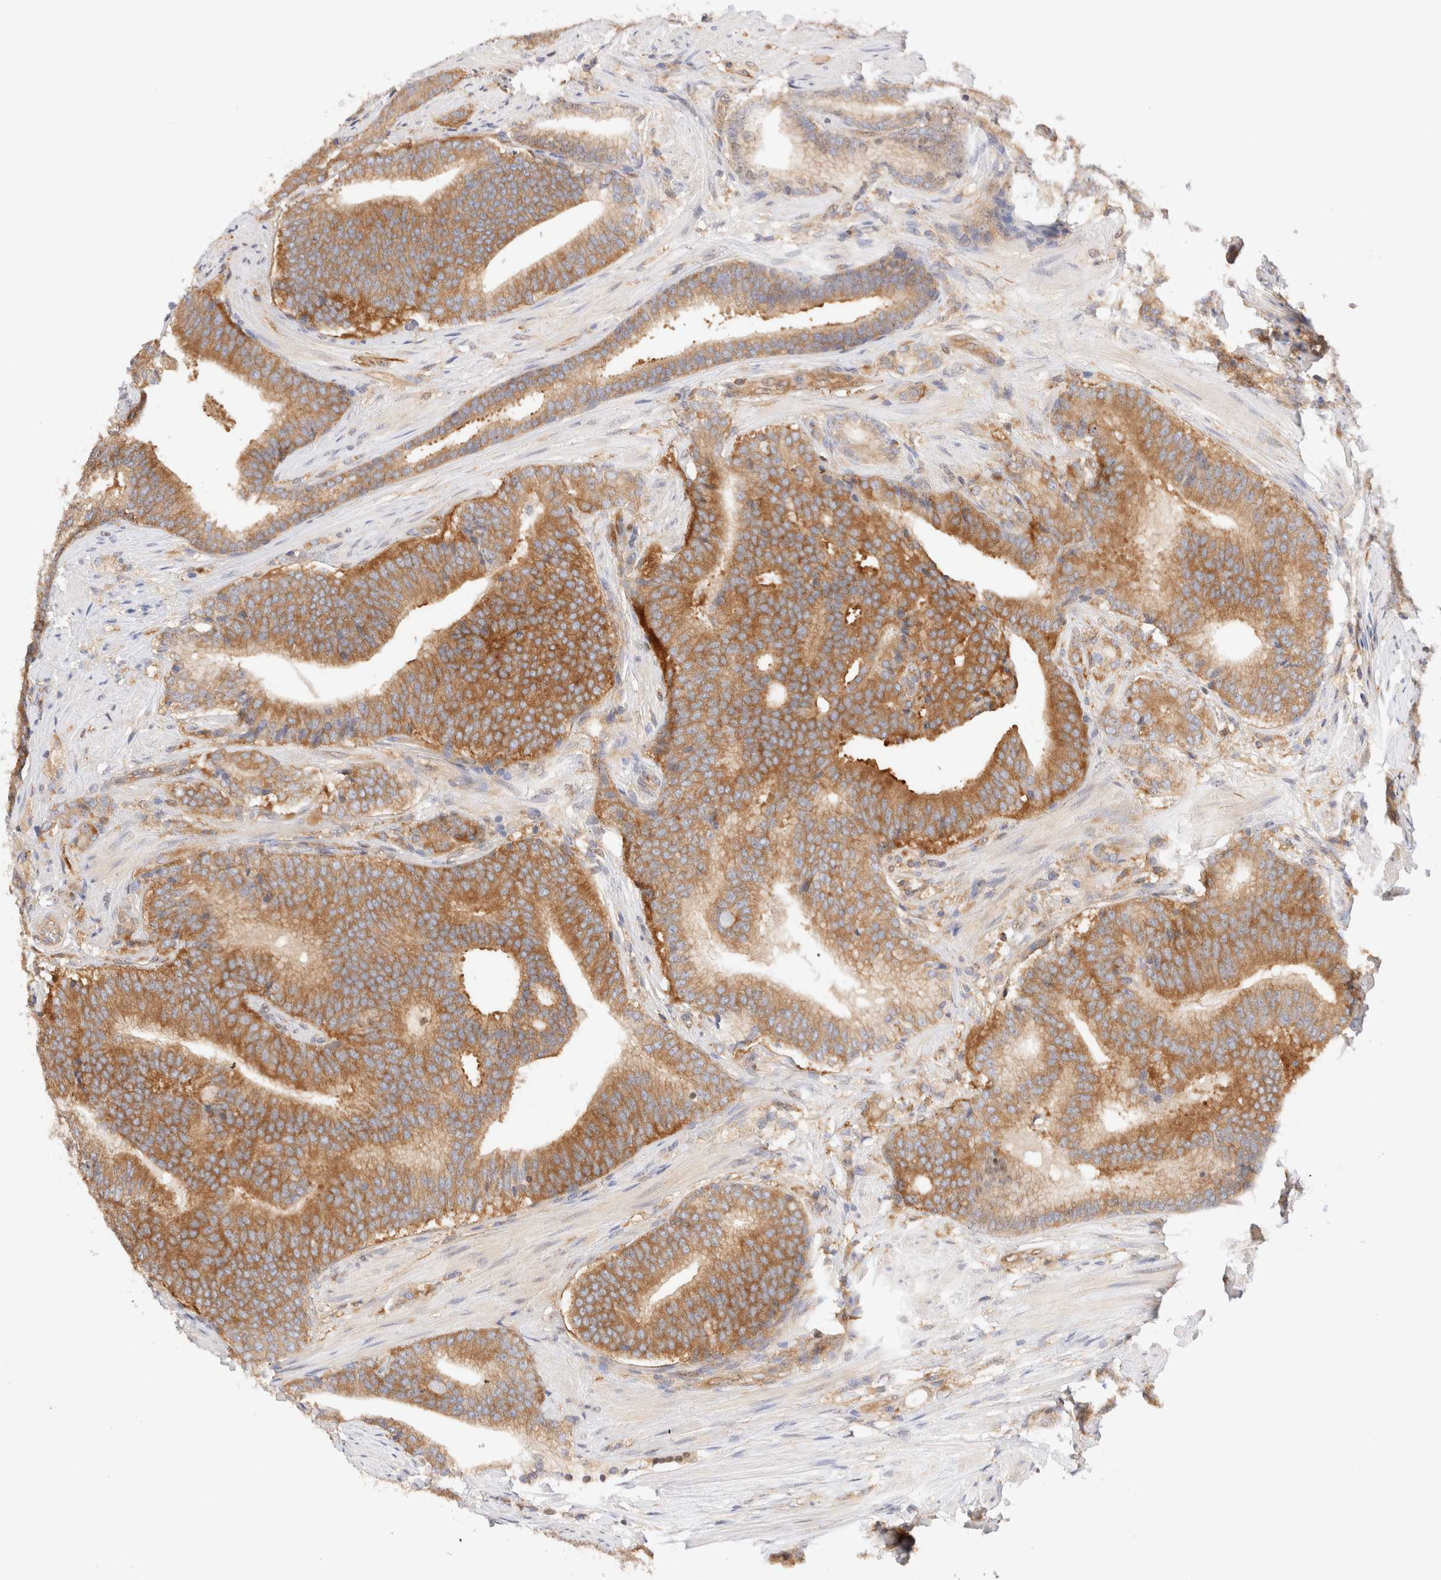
{"staining": {"intensity": "moderate", "quantity": ">75%", "location": "cytoplasmic/membranous"}, "tissue": "prostate cancer", "cell_type": "Tumor cells", "image_type": "cancer", "snomed": [{"axis": "morphology", "description": "Adenocarcinoma, High grade"}, {"axis": "topography", "description": "Prostate"}], "caption": "This micrograph exhibits high-grade adenocarcinoma (prostate) stained with immunohistochemistry (IHC) to label a protein in brown. The cytoplasmic/membranous of tumor cells show moderate positivity for the protein. Nuclei are counter-stained blue.", "gene": "RABEP1", "patient": {"sex": "male", "age": 55}}